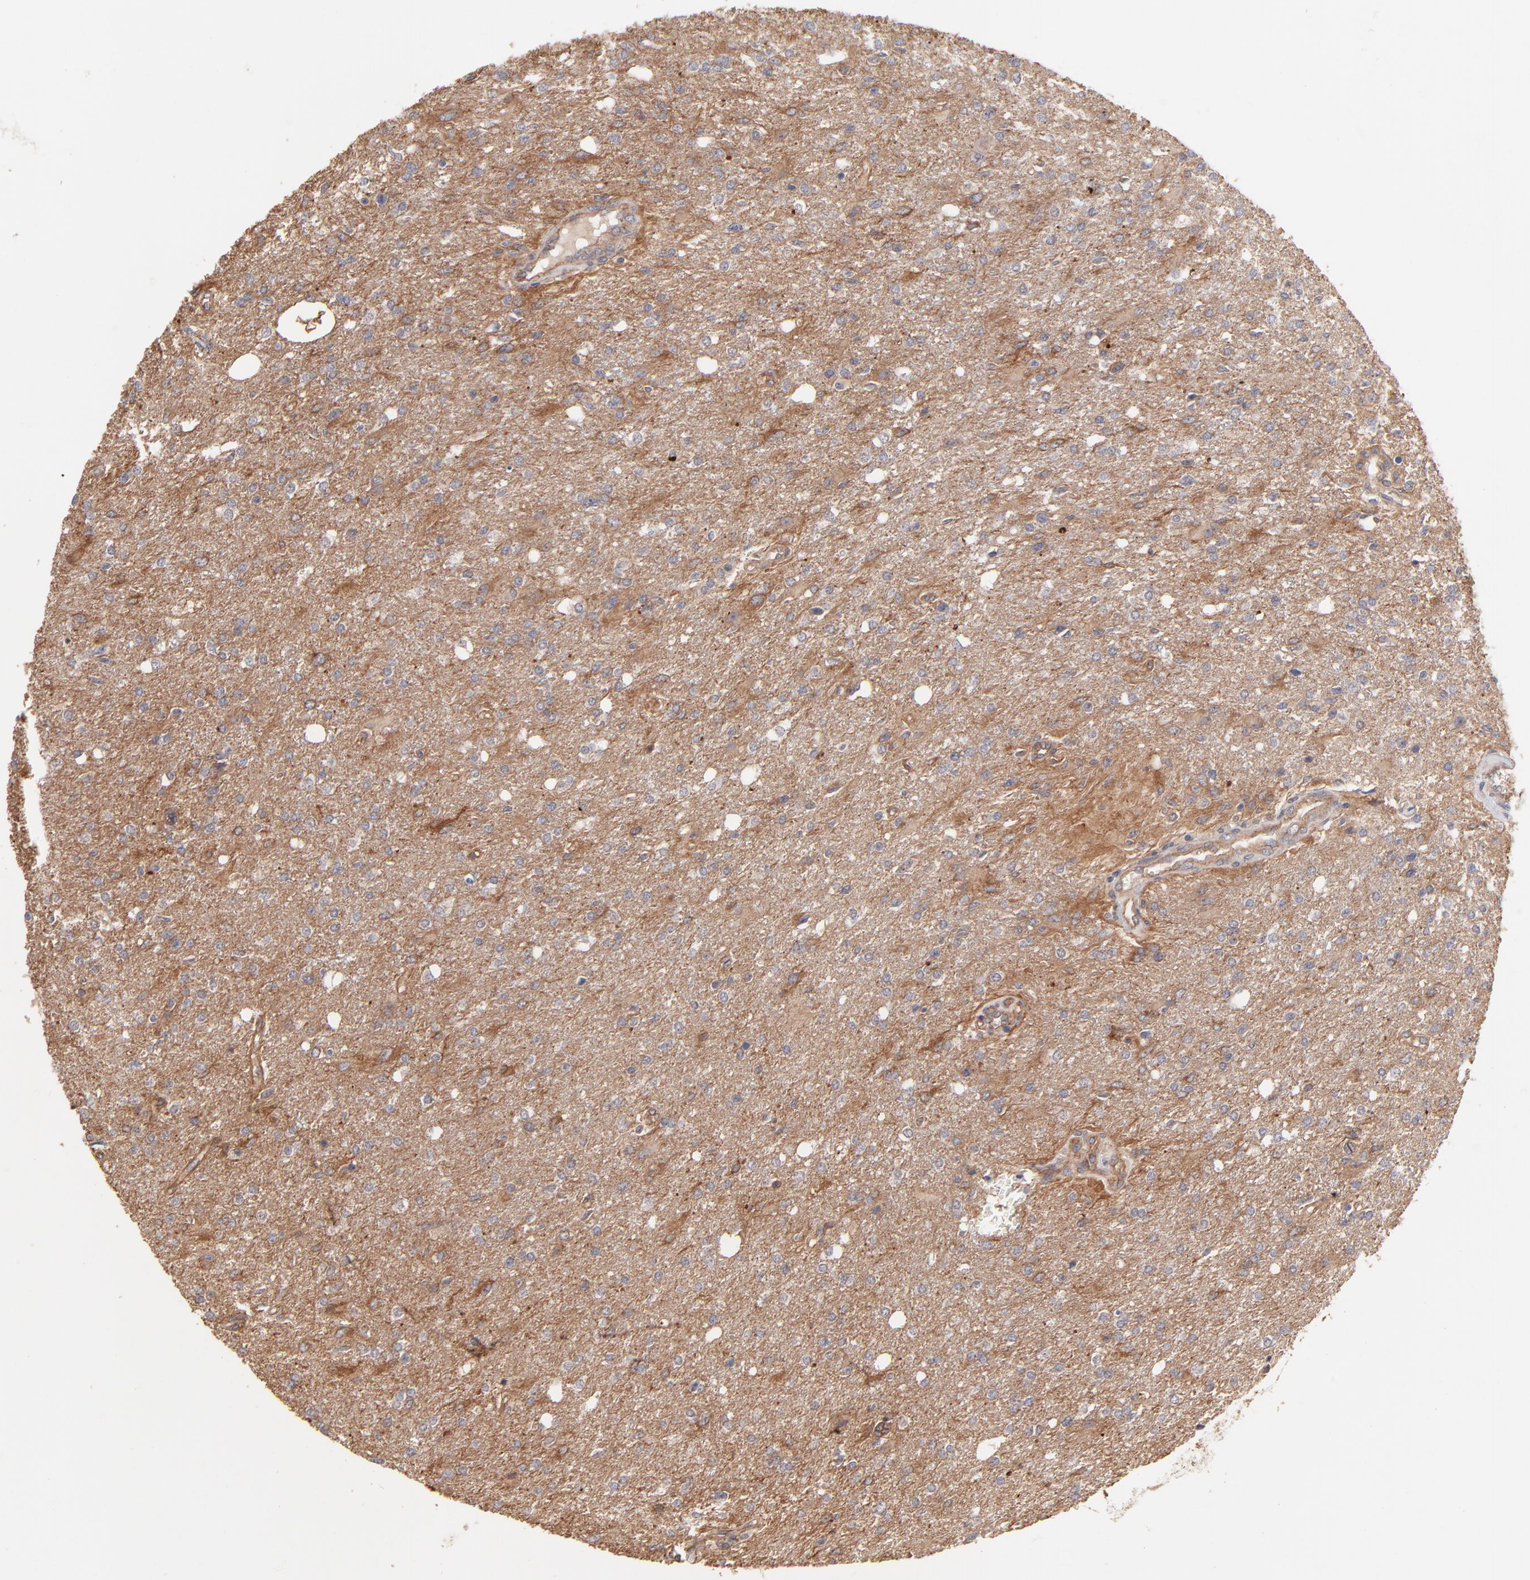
{"staining": {"intensity": "moderate", "quantity": "25%-75%", "location": "cytoplasmic/membranous"}, "tissue": "glioma", "cell_type": "Tumor cells", "image_type": "cancer", "snomed": [{"axis": "morphology", "description": "Glioma, malignant, High grade"}, {"axis": "topography", "description": "Cerebral cortex"}], "caption": "Tumor cells demonstrate moderate cytoplasmic/membranous staining in about 25%-75% of cells in malignant glioma (high-grade).", "gene": "STAP2", "patient": {"sex": "male", "age": 76}}